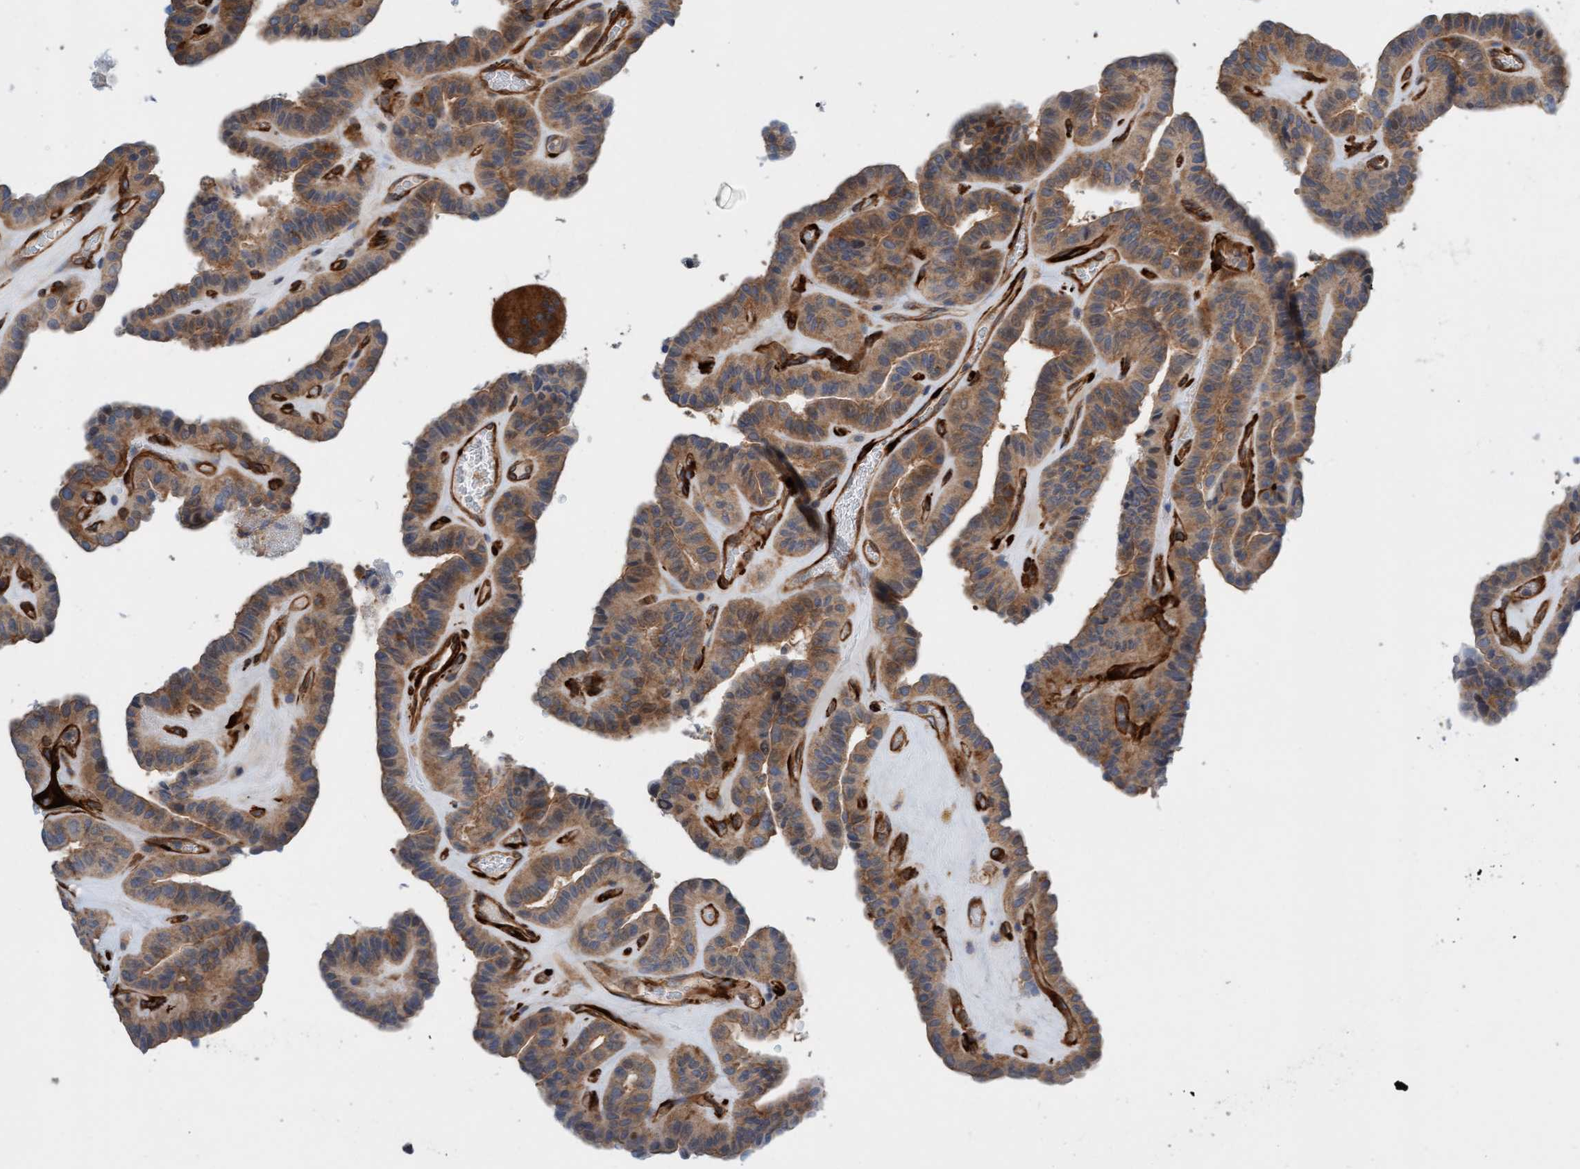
{"staining": {"intensity": "moderate", "quantity": ">75%", "location": "cytoplasmic/membranous"}, "tissue": "thyroid cancer", "cell_type": "Tumor cells", "image_type": "cancer", "snomed": [{"axis": "morphology", "description": "Papillary adenocarcinoma, NOS"}, {"axis": "topography", "description": "Thyroid gland"}], "caption": "IHC micrograph of neoplastic tissue: human thyroid cancer (papillary adenocarcinoma) stained using immunohistochemistry (IHC) displays medium levels of moderate protein expression localized specifically in the cytoplasmic/membranous of tumor cells, appearing as a cytoplasmic/membranous brown color.", "gene": "FMNL3", "patient": {"sex": "male", "age": 77}}